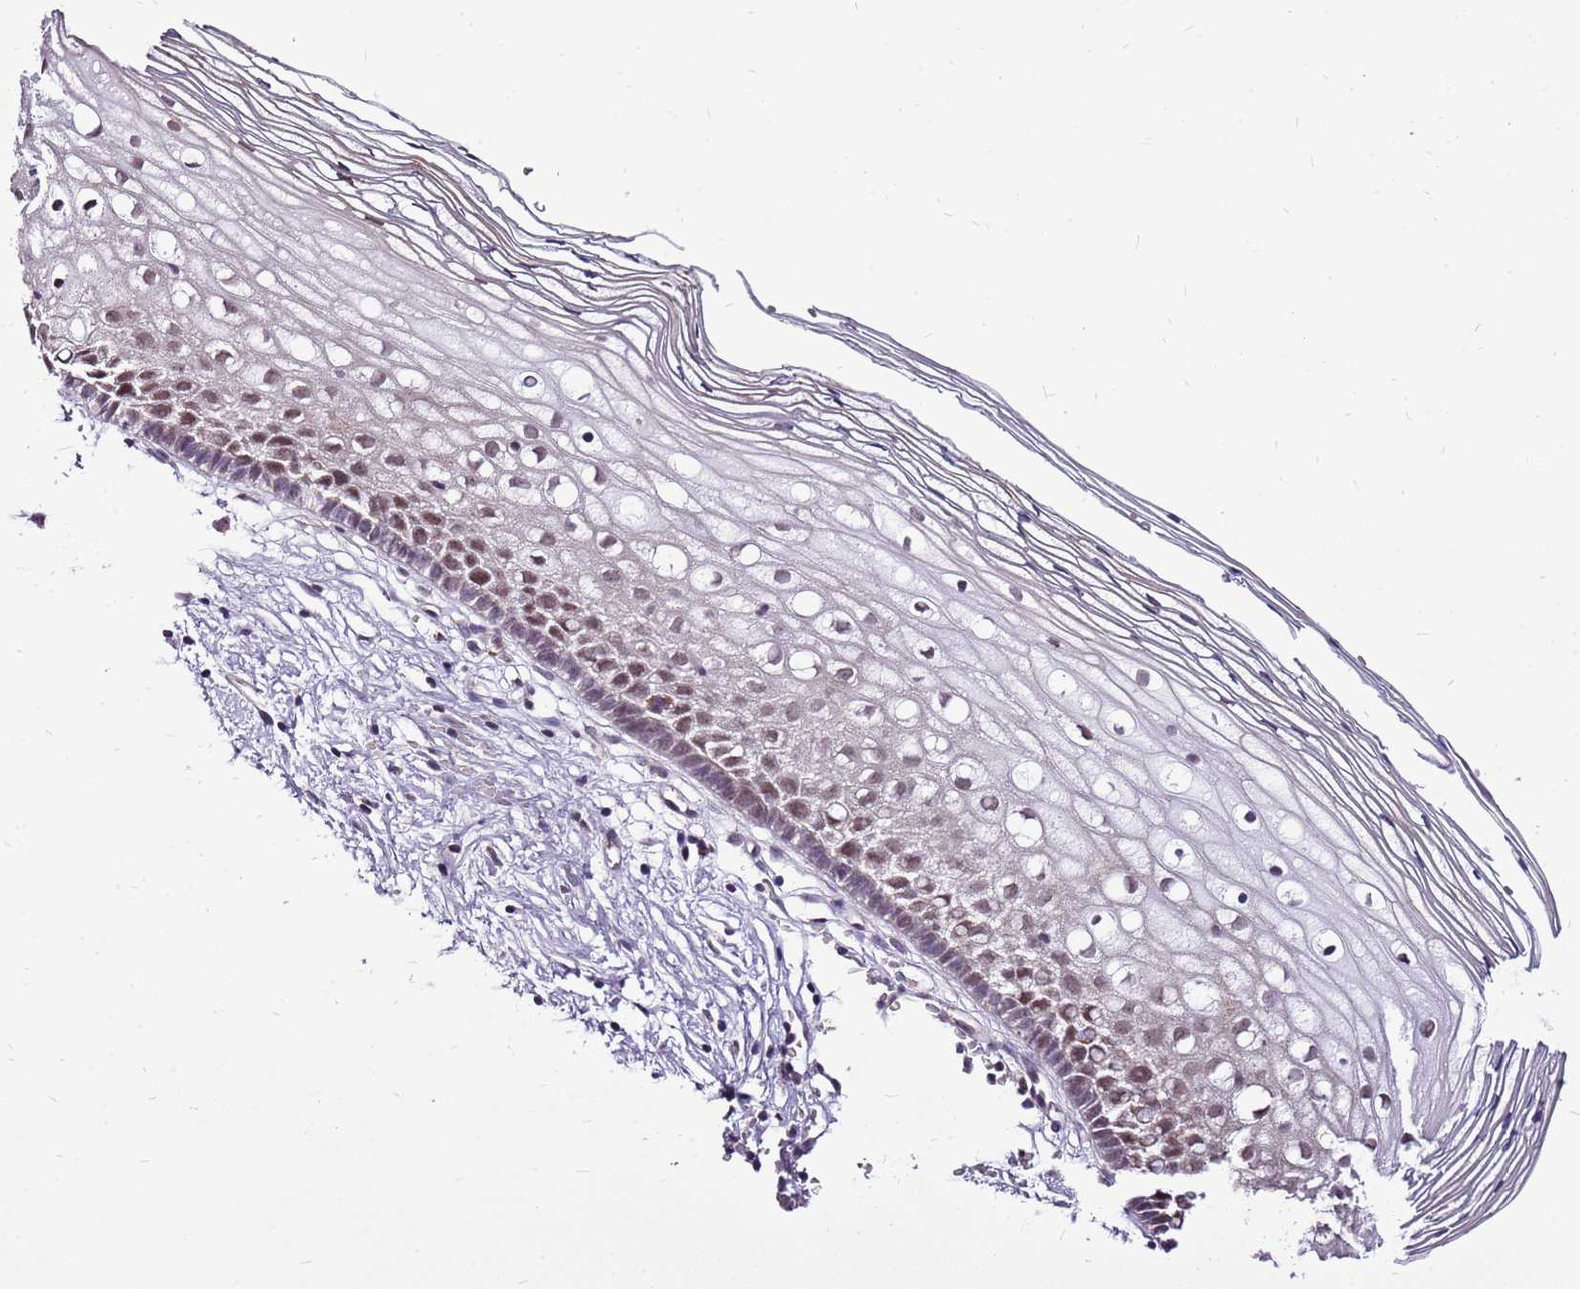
{"staining": {"intensity": "weak", "quantity": "25%-75%", "location": "nuclear"}, "tissue": "cervix", "cell_type": "Glandular cells", "image_type": "normal", "snomed": [{"axis": "morphology", "description": "Normal tissue, NOS"}, {"axis": "topography", "description": "Cervix"}], "caption": "A brown stain shows weak nuclear expression of a protein in glandular cells of unremarkable cervix. (DAB (3,3'-diaminobenzidine) IHC with brightfield microscopy, high magnification).", "gene": "CCDC166", "patient": {"sex": "female", "age": 27}}